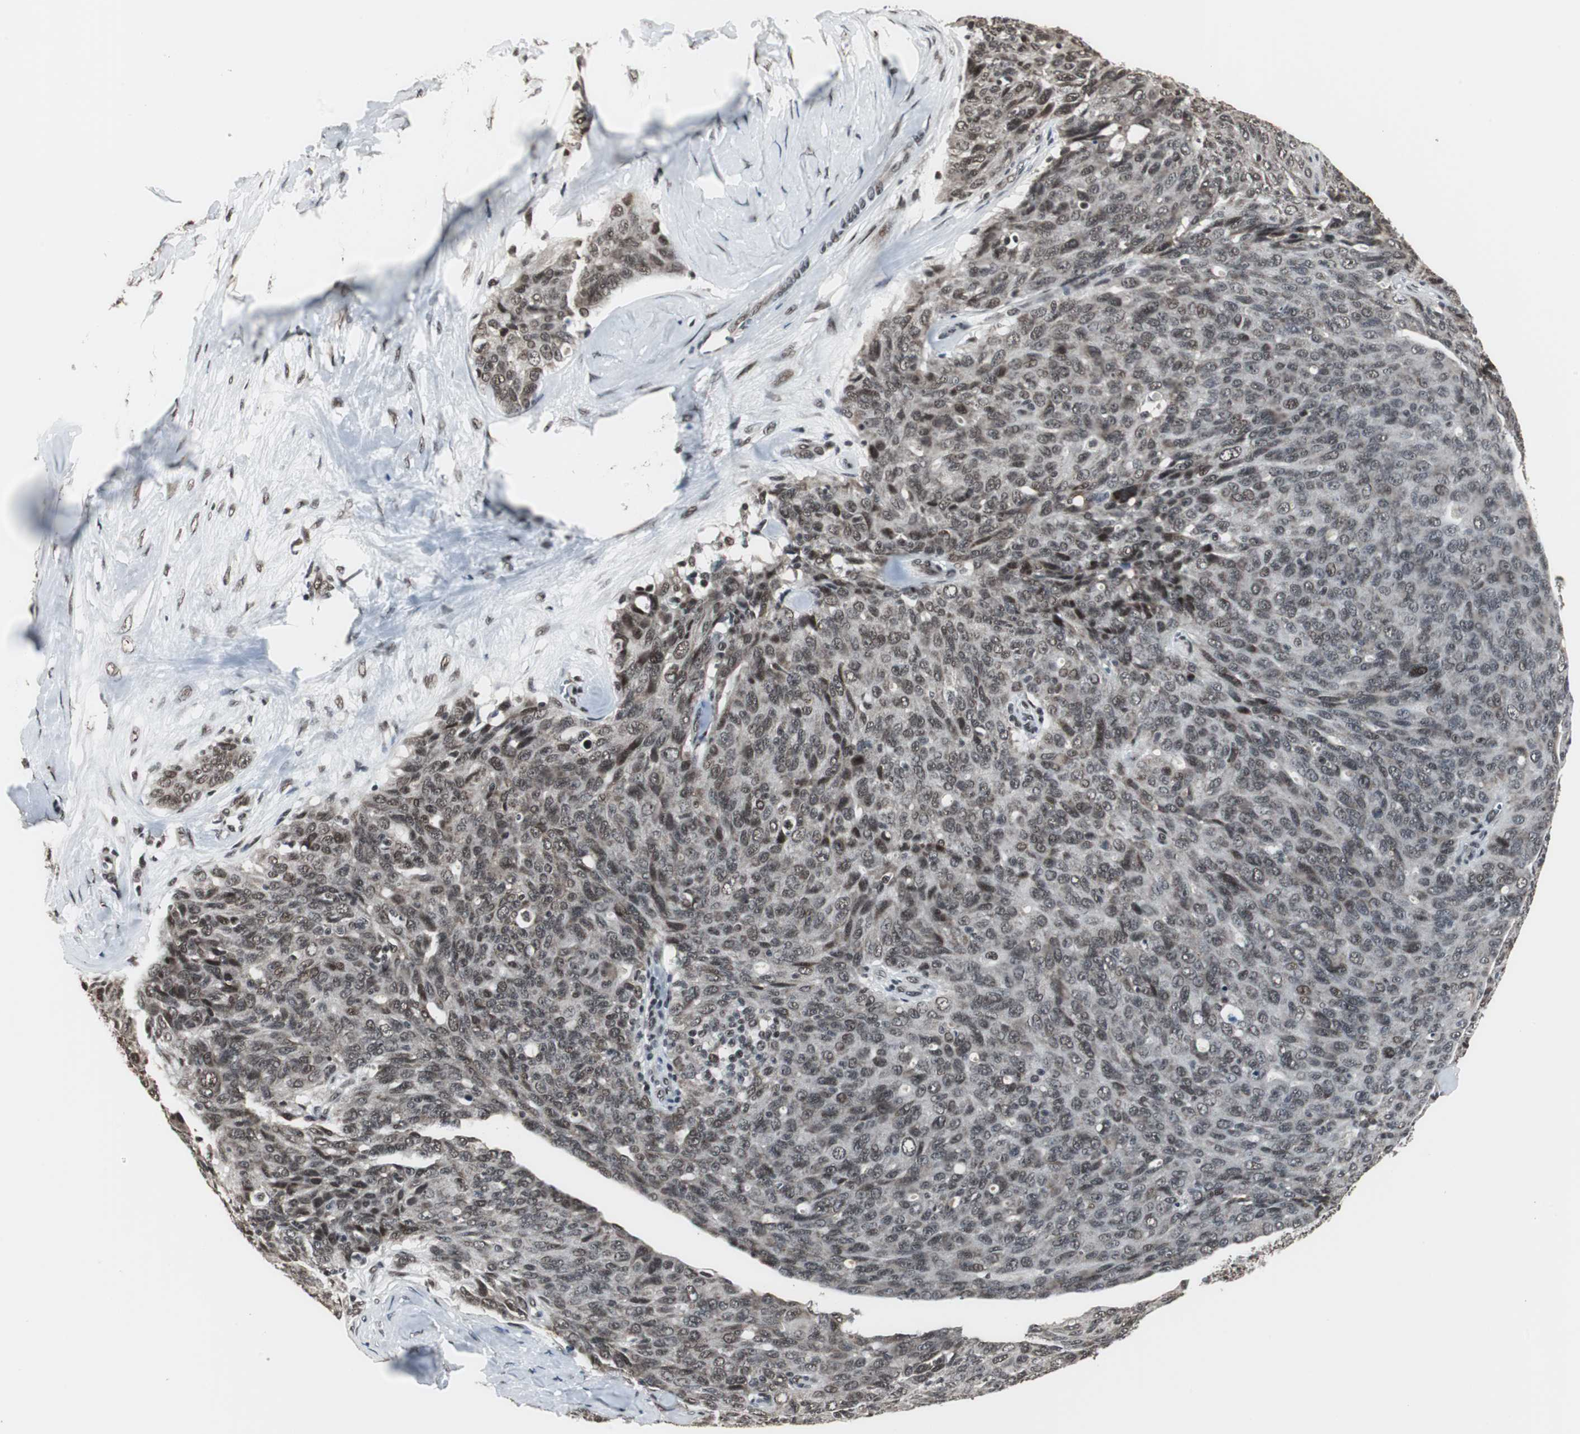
{"staining": {"intensity": "moderate", "quantity": ">75%", "location": "nuclear"}, "tissue": "ovarian cancer", "cell_type": "Tumor cells", "image_type": "cancer", "snomed": [{"axis": "morphology", "description": "Carcinoma, endometroid"}, {"axis": "topography", "description": "Ovary"}], "caption": "Moderate nuclear expression is seen in approximately >75% of tumor cells in endometroid carcinoma (ovarian).", "gene": "CDK9", "patient": {"sex": "female", "age": 60}}